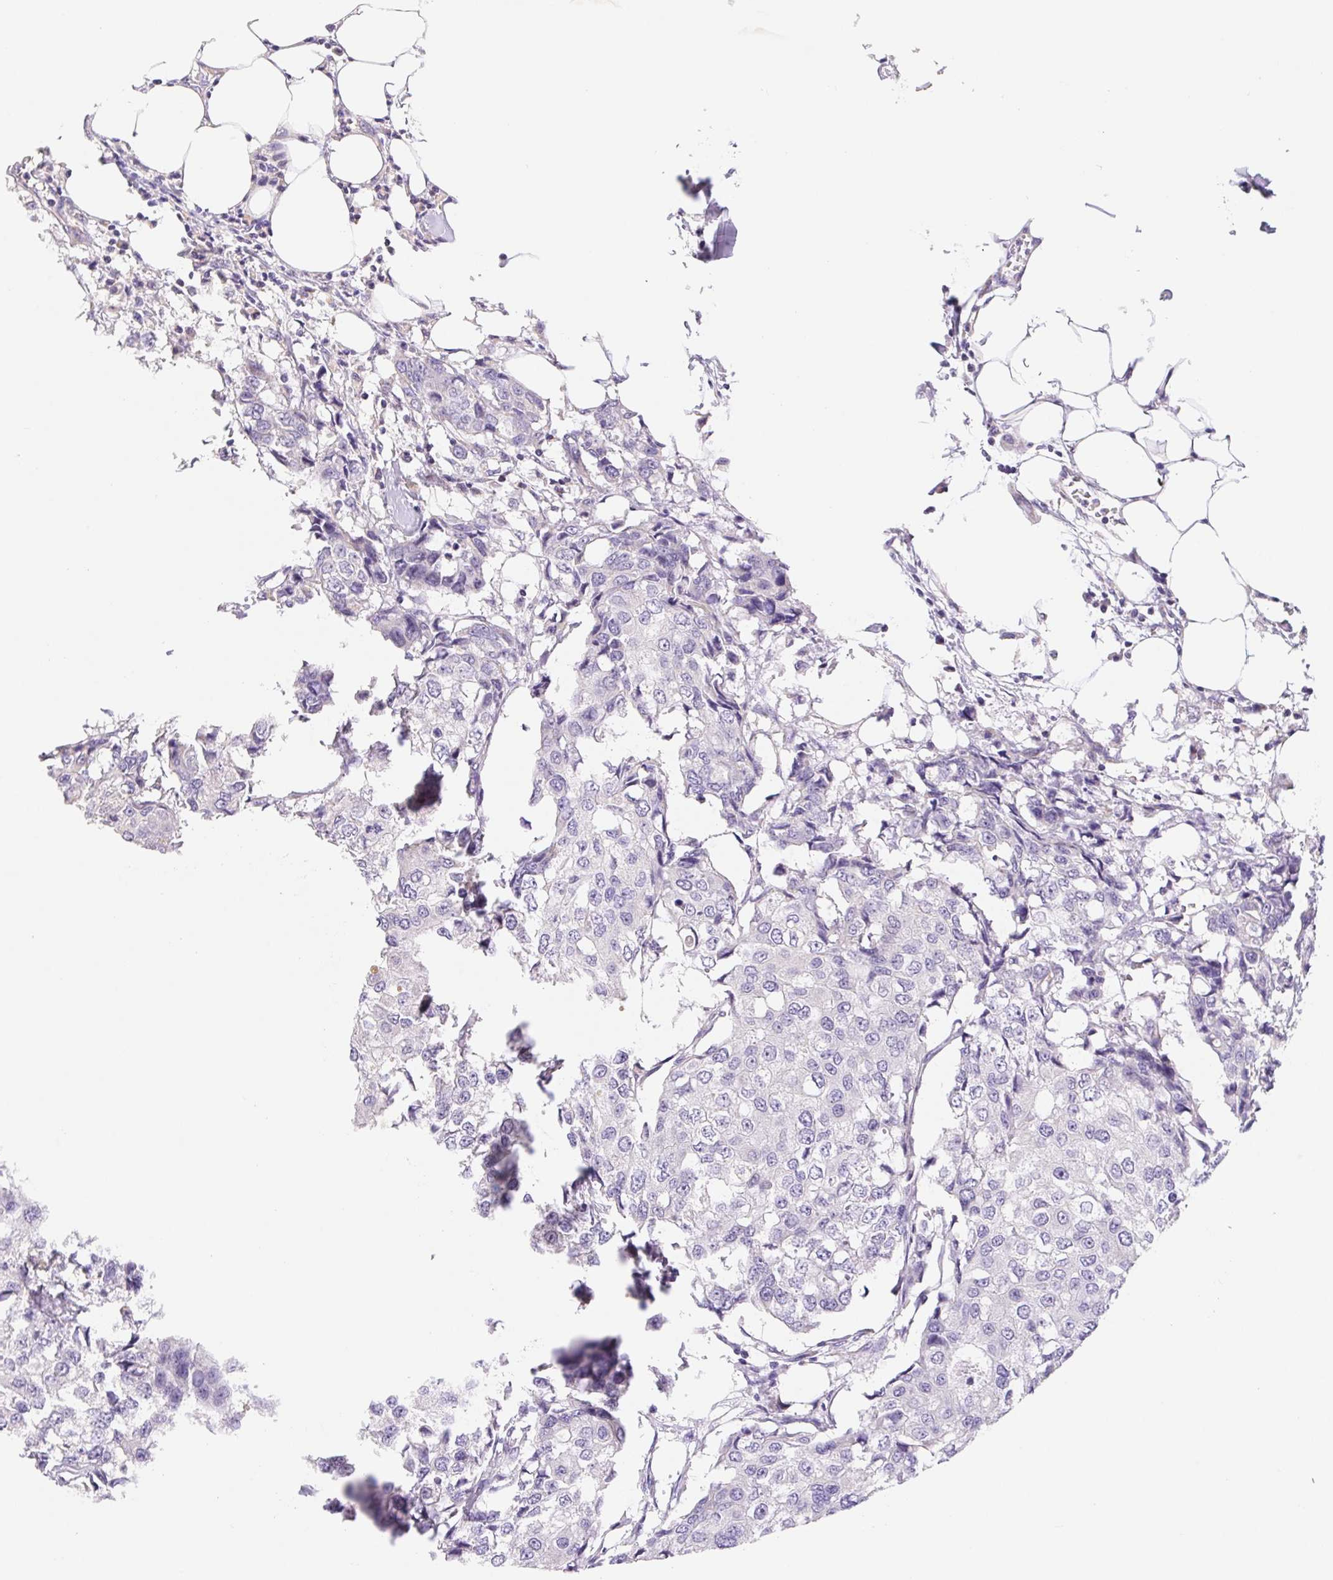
{"staining": {"intensity": "negative", "quantity": "none", "location": "none"}, "tissue": "breast cancer", "cell_type": "Tumor cells", "image_type": "cancer", "snomed": [{"axis": "morphology", "description": "Duct carcinoma"}, {"axis": "topography", "description": "Breast"}], "caption": "Immunohistochemistry (IHC) of human breast cancer (infiltrating ductal carcinoma) exhibits no positivity in tumor cells.", "gene": "FKBP6", "patient": {"sex": "female", "age": 27}}